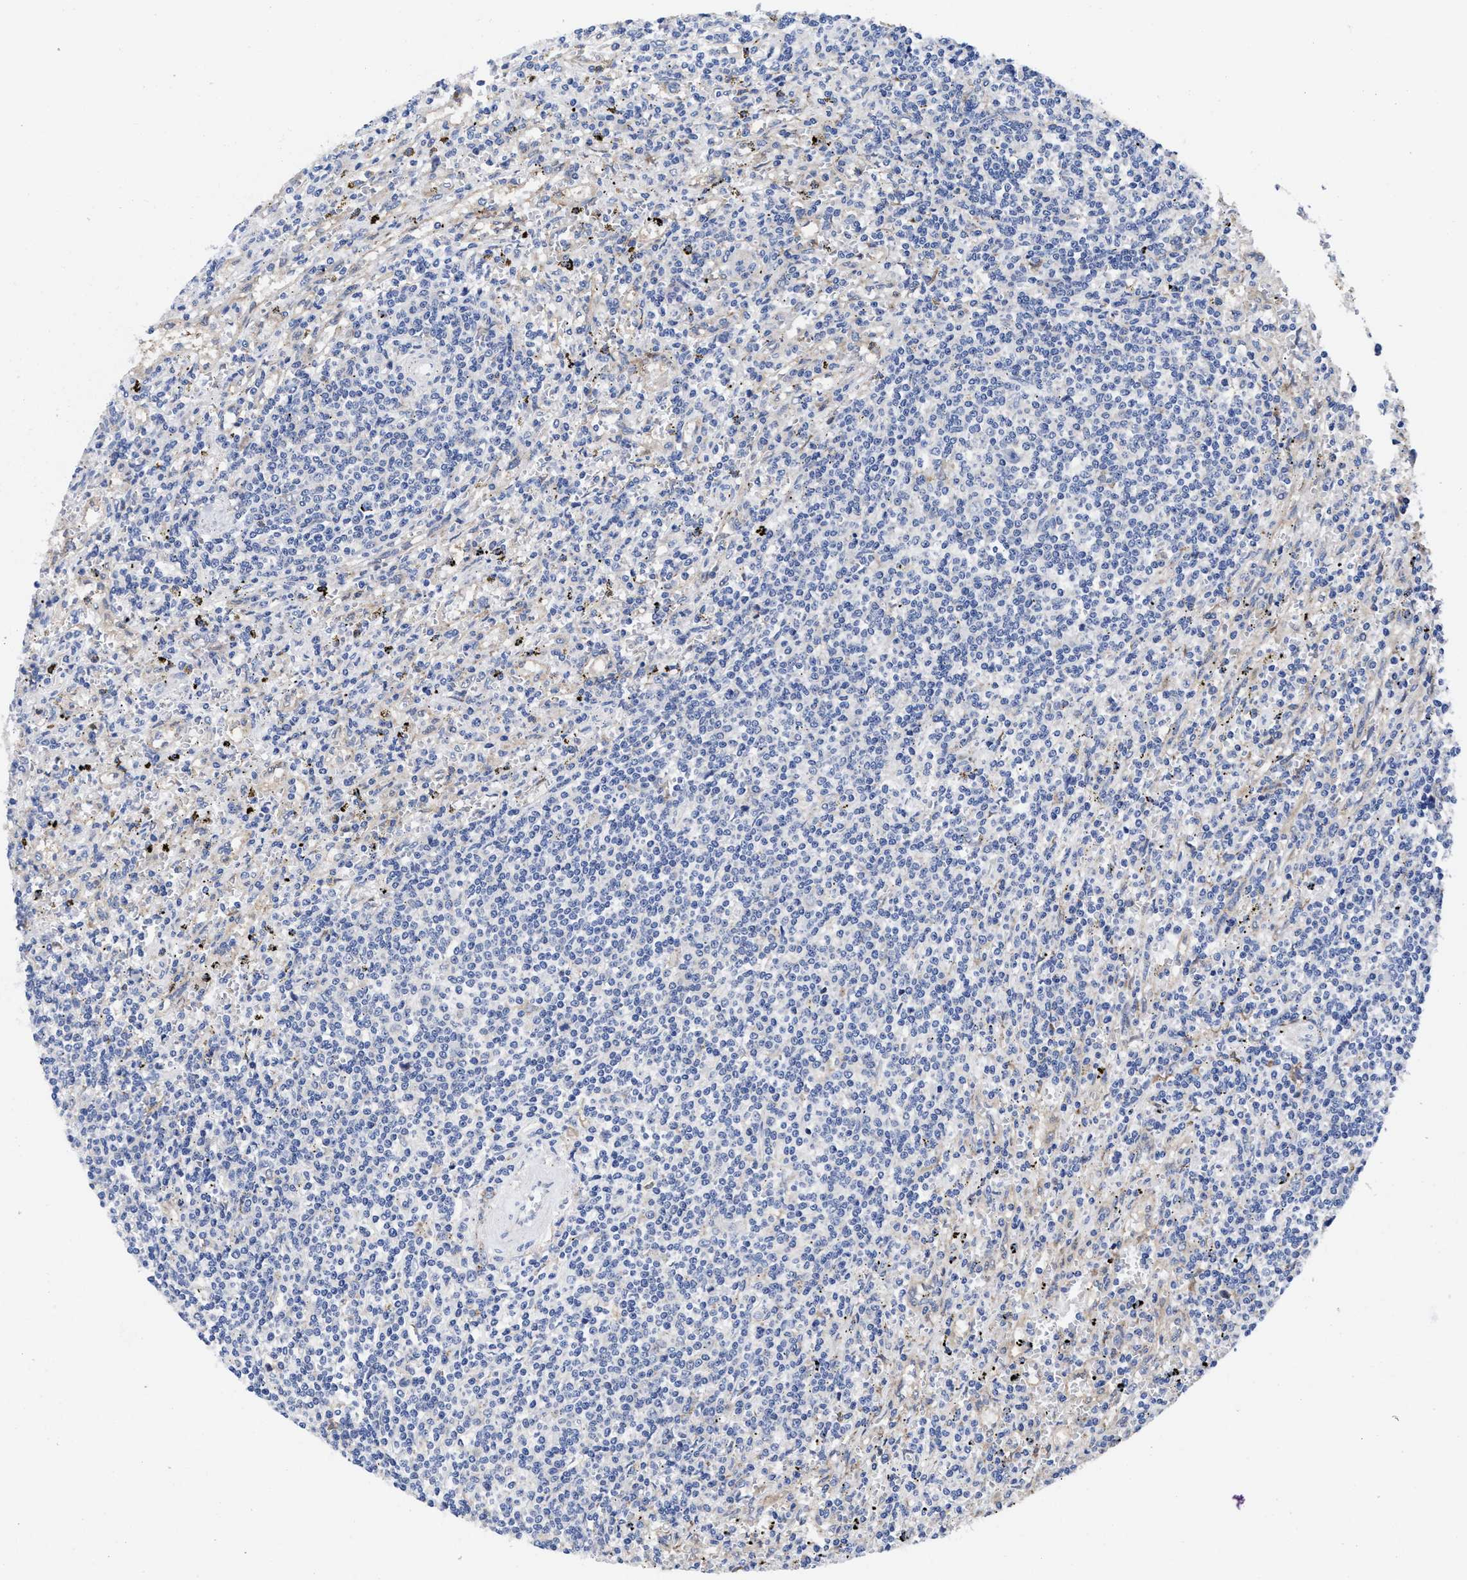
{"staining": {"intensity": "negative", "quantity": "none", "location": "none"}, "tissue": "lymphoma", "cell_type": "Tumor cells", "image_type": "cancer", "snomed": [{"axis": "morphology", "description": "Malignant lymphoma, non-Hodgkin's type, Low grade"}, {"axis": "topography", "description": "Spleen"}], "caption": "Immunohistochemistry micrograph of neoplastic tissue: human lymphoma stained with DAB shows no significant protein positivity in tumor cells.", "gene": "TXNDC17", "patient": {"sex": "male", "age": 76}}